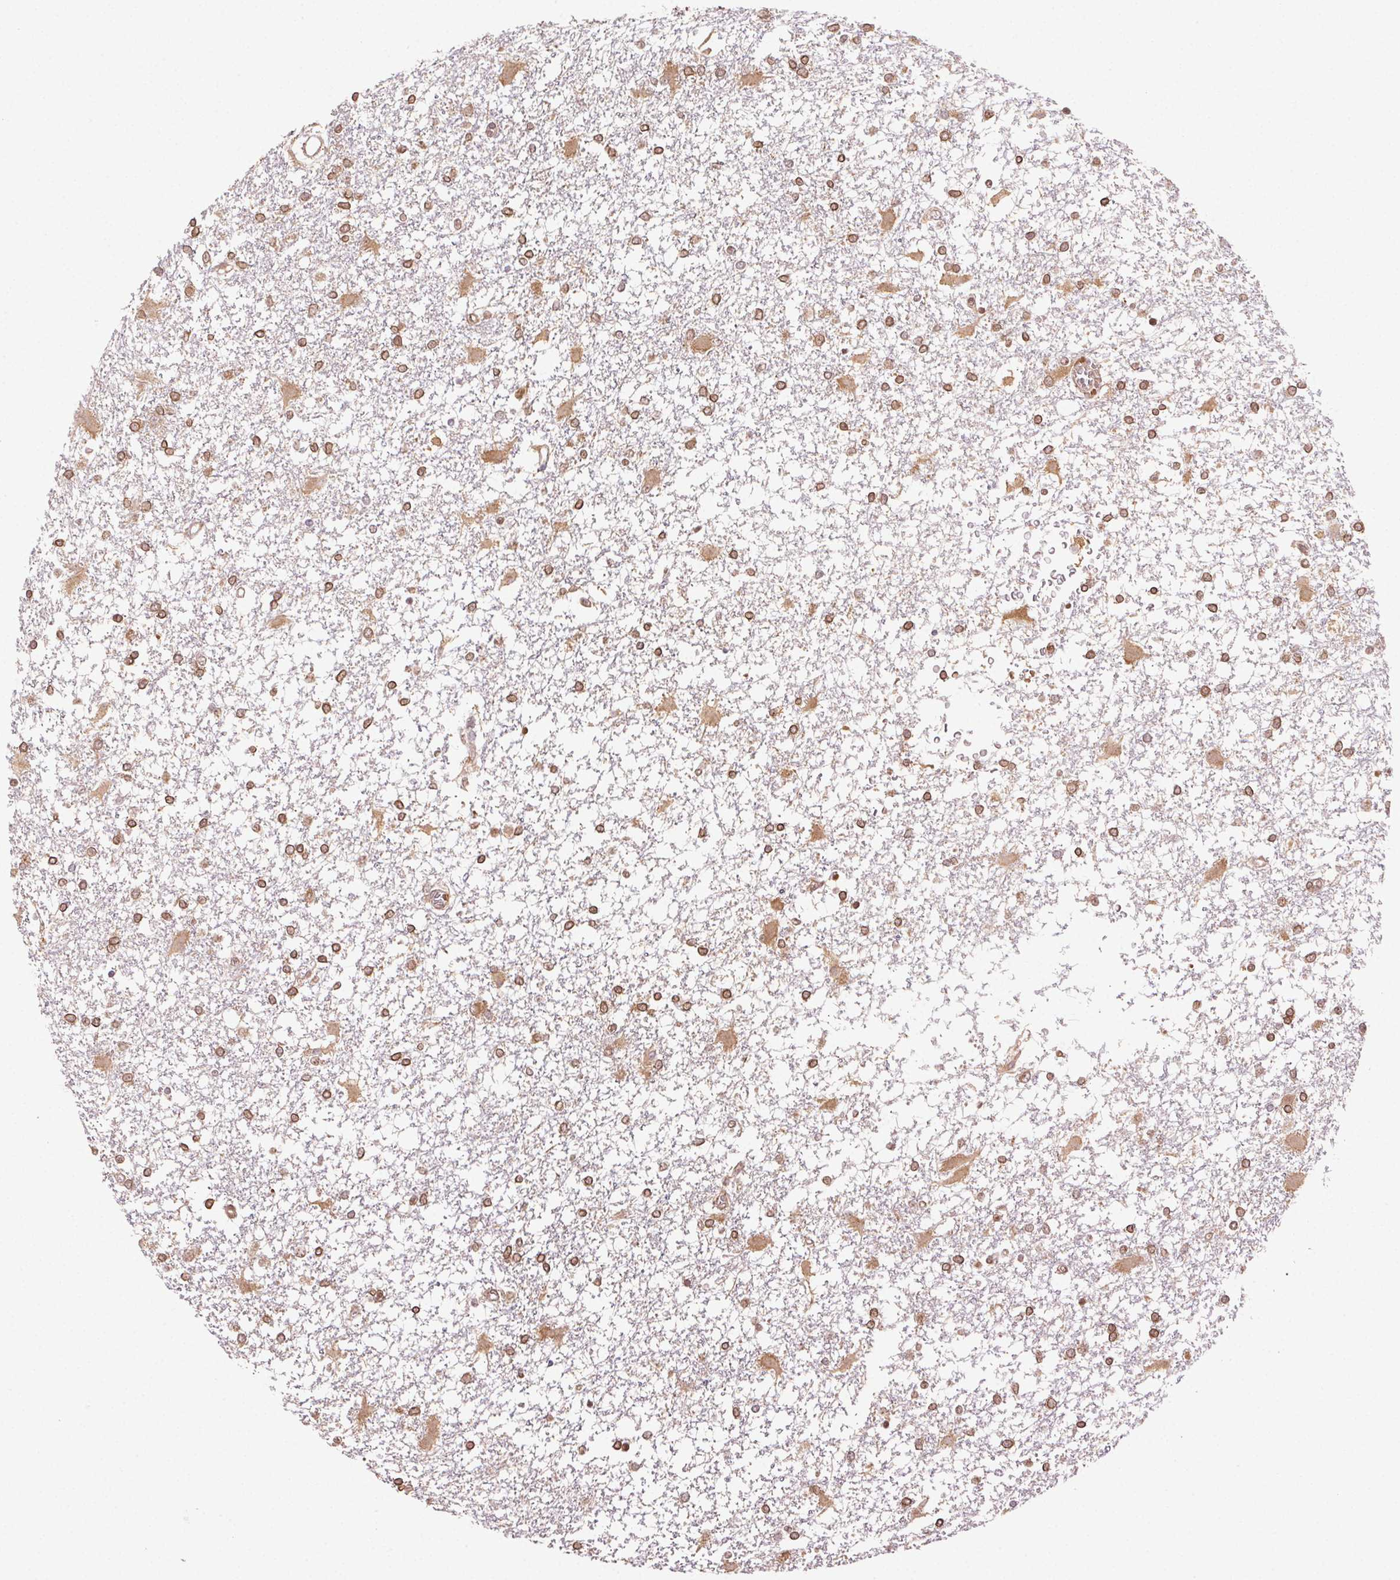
{"staining": {"intensity": "moderate", "quantity": ">75%", "location": "cytoplasmic/membranous,nuclear"}, "tissue": "glioma", "cell_type": "Tumor cells", "image_type": "cancer", "snomed": [{"axis": "morphology", "description": "Glioma, malignant, High grade"}, {"axis": "topography", "description": "Cerebral cortex"}], "caption": "Brown immunohistochemical staining in glioma displays moderate cytoplasmic/membranous and nuclear staining in about >75% of tumor cells. (Brightfield microscopy of DAB IHC at high magnification).", "gene": "TREML4", "patient": {"sex": "male", "age": 79}}